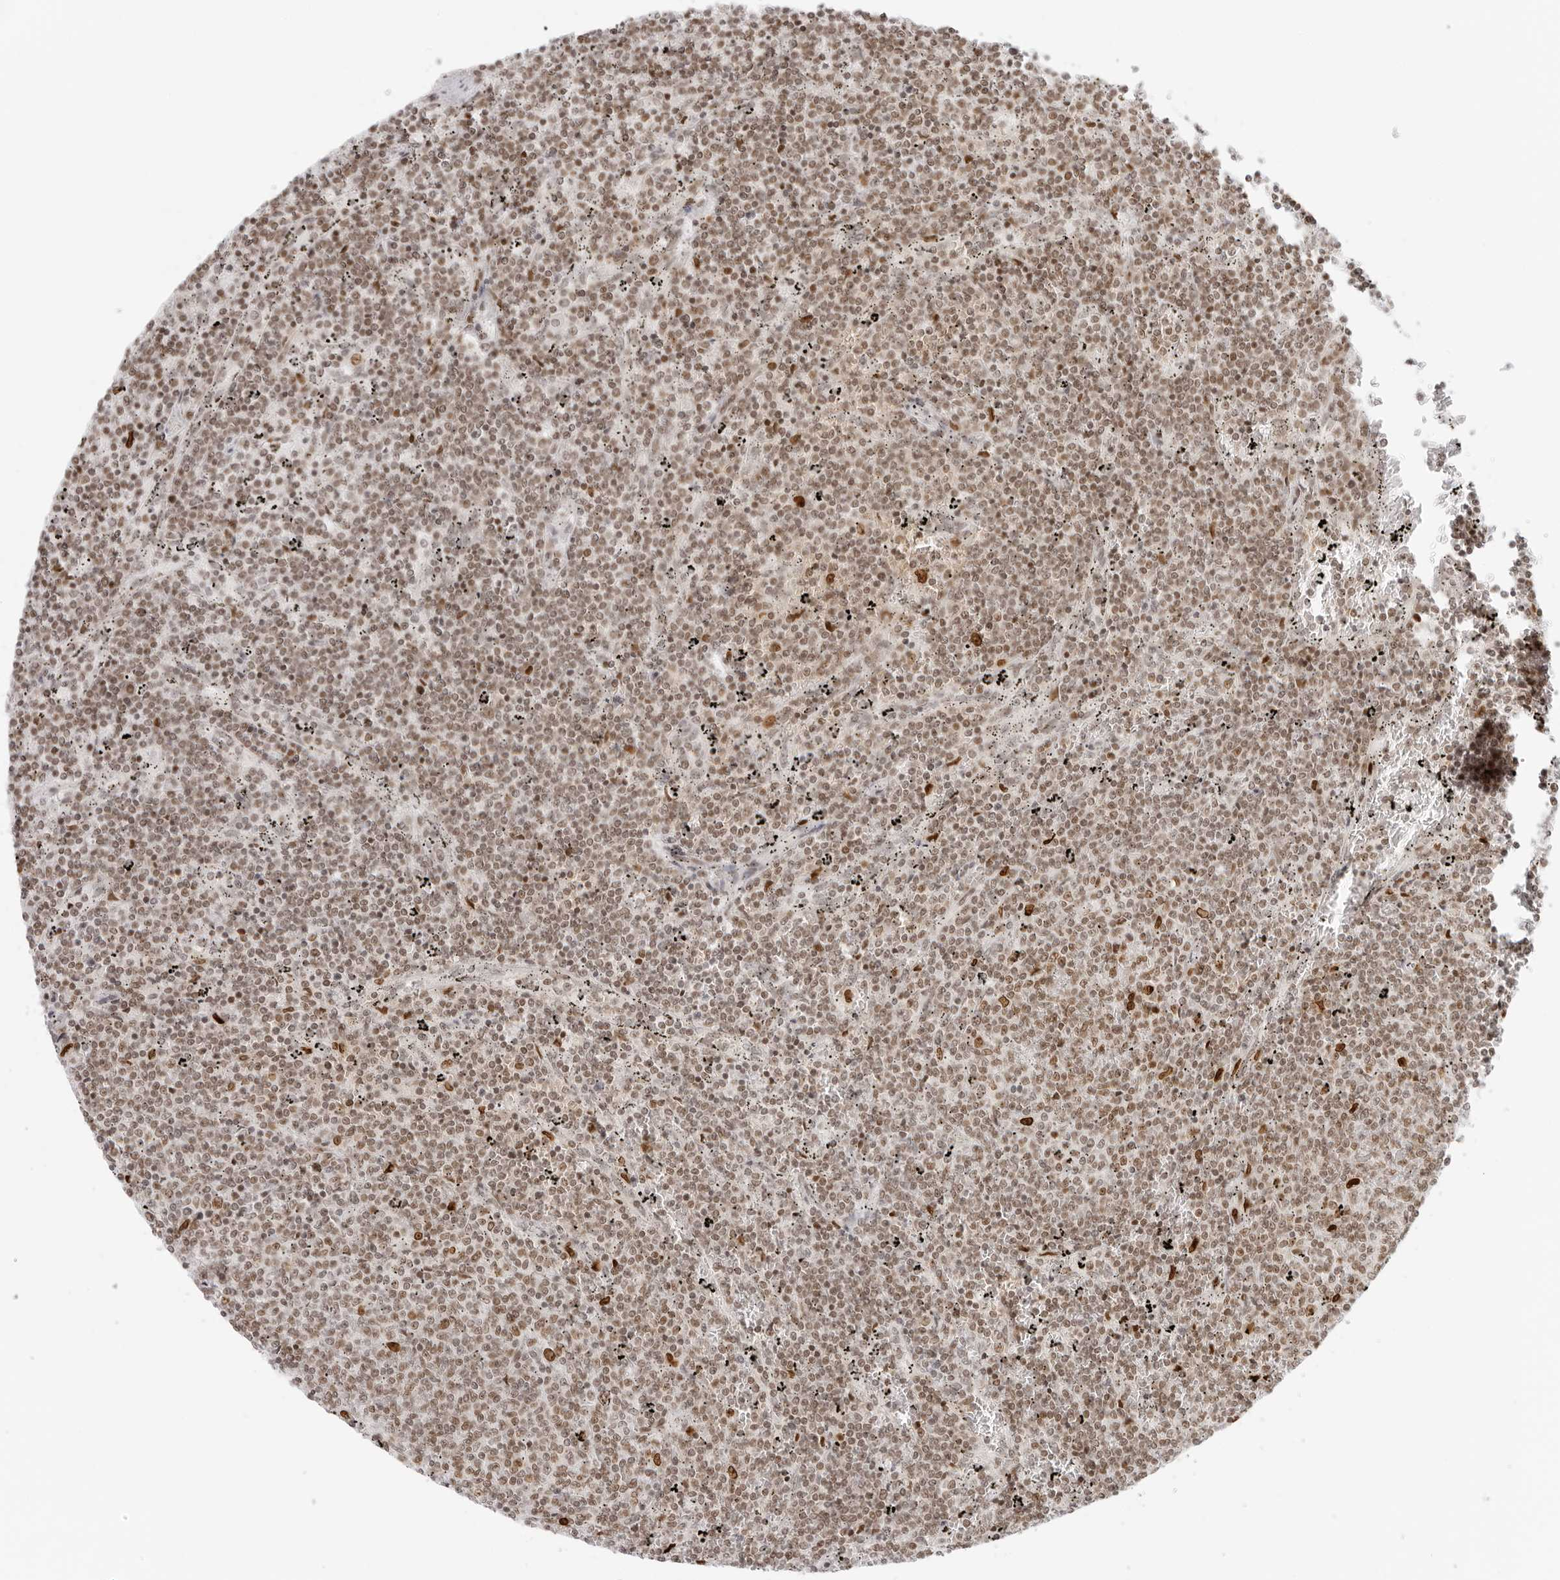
{"staining": {"intensity": "weak", "quantity": ">75%", "location": "nuclear"}, "tissue": "lymphoma", "cell_type": "Tumor cells", "image_type": "cancer", "snomed": [{"axis": "morphology", "description": "Malignant lymphoma, non-Hodgkin's type, Low grade"}, {"axis": "topography", "description": "Spleen"}], "caption": "Protein analysis of lymphoma tissue displays weak nuclear positivity in about >75% of tumor cells. (DAB (3,3'-diaminobenzidine) IHC with brightfield microscopy, high magnification).", "gene": "RCC1", "patient": {"sex": "female", "age": 50}}